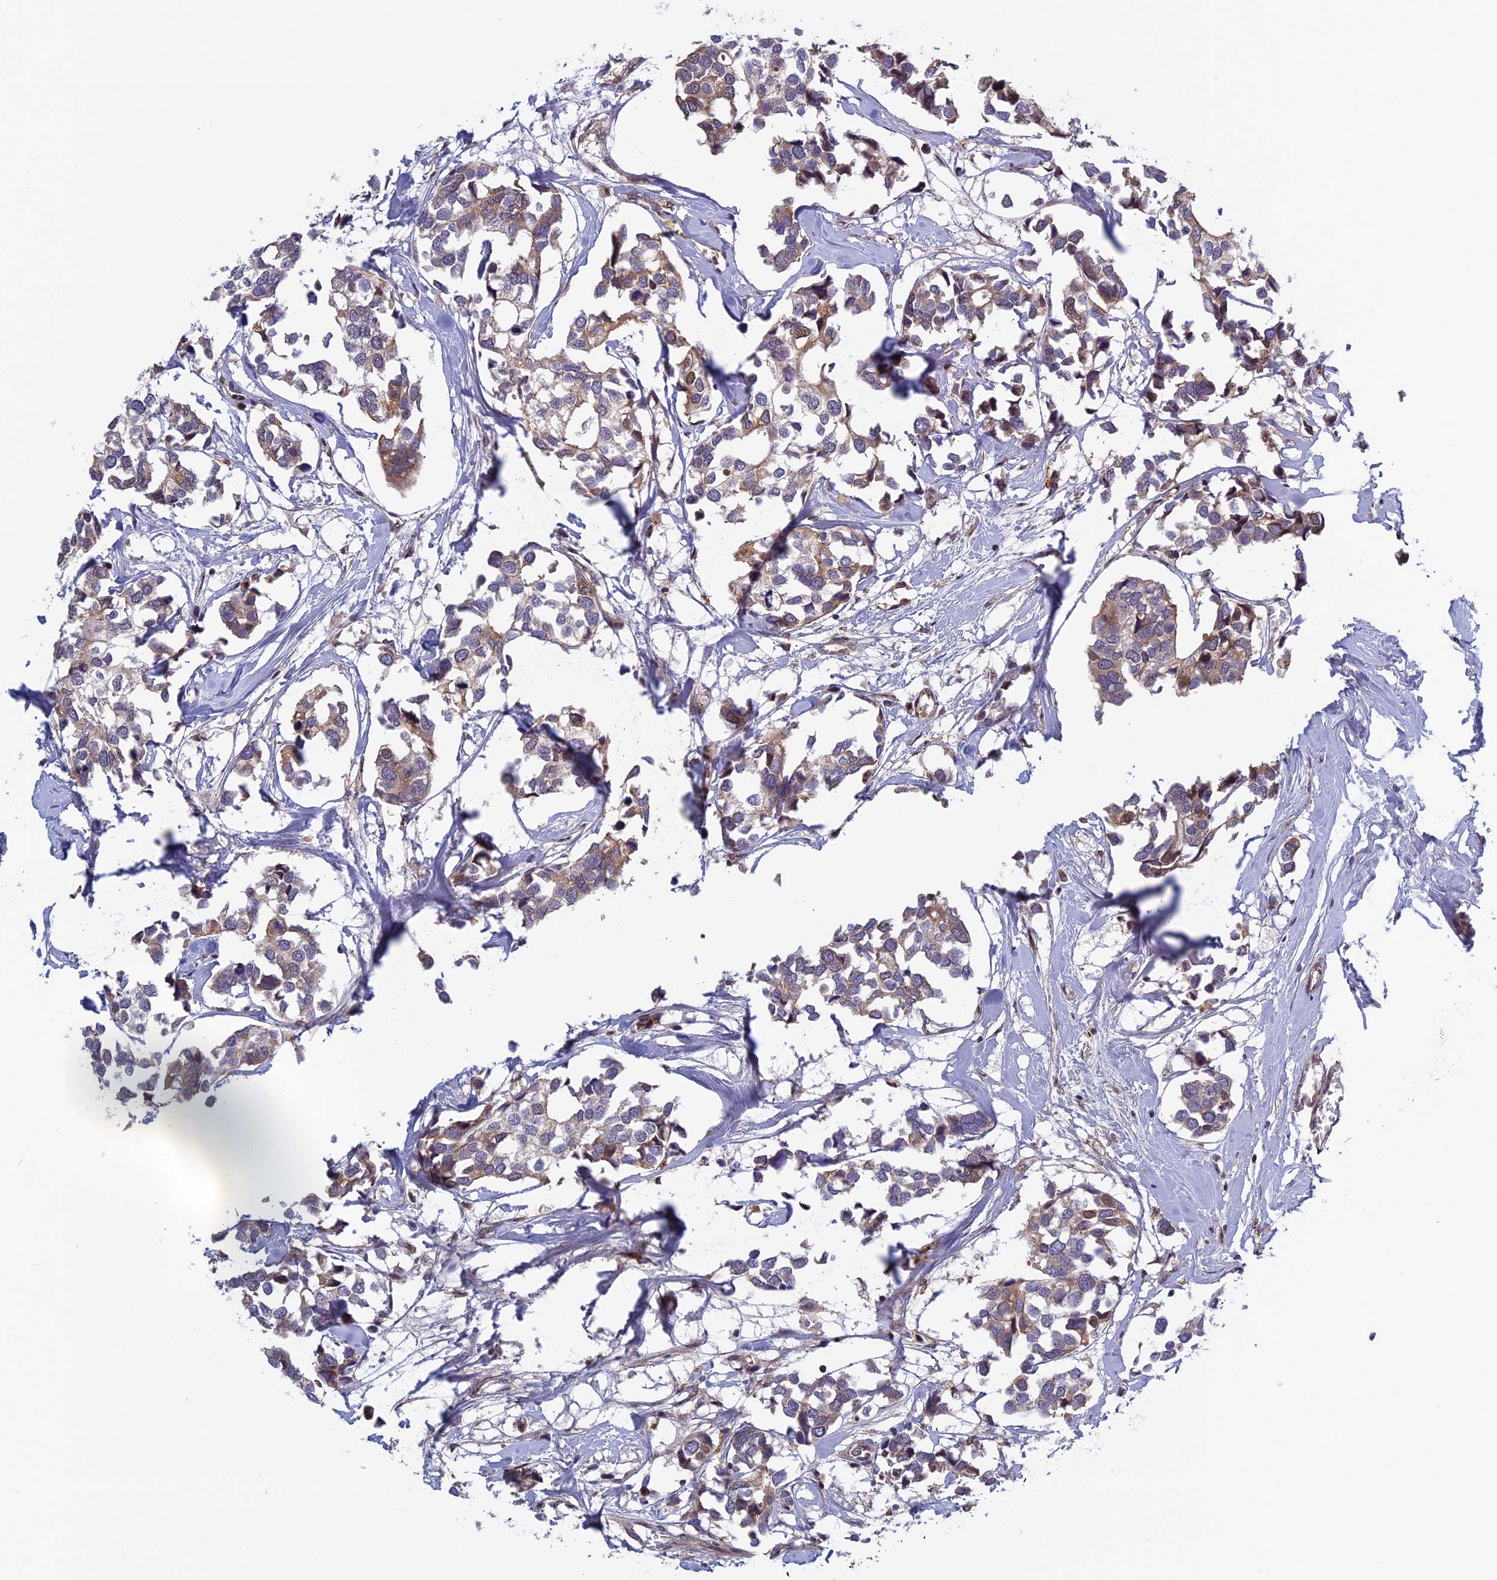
{"staining": {"intensity": "weak", "quantity": "25%-75%", "location": "cytoplasmic/membranous"}, "tissue": "breast cancer", "cell_type": "Tumor cells", "image_type": "cancer", "snomed": [{"axis": "morphology", "description": "Duct carcinoma"}, {"axis": "topography", "description": "Breast"}], "caption": "Tumor cells reveal low levels of weak cytoplasmic/membranous expression in about 25%-75% of cells in breast cancer (intraductal carcinoma).", "gene": "FADS1", "patient": {"sex": "female", "age": 83}}